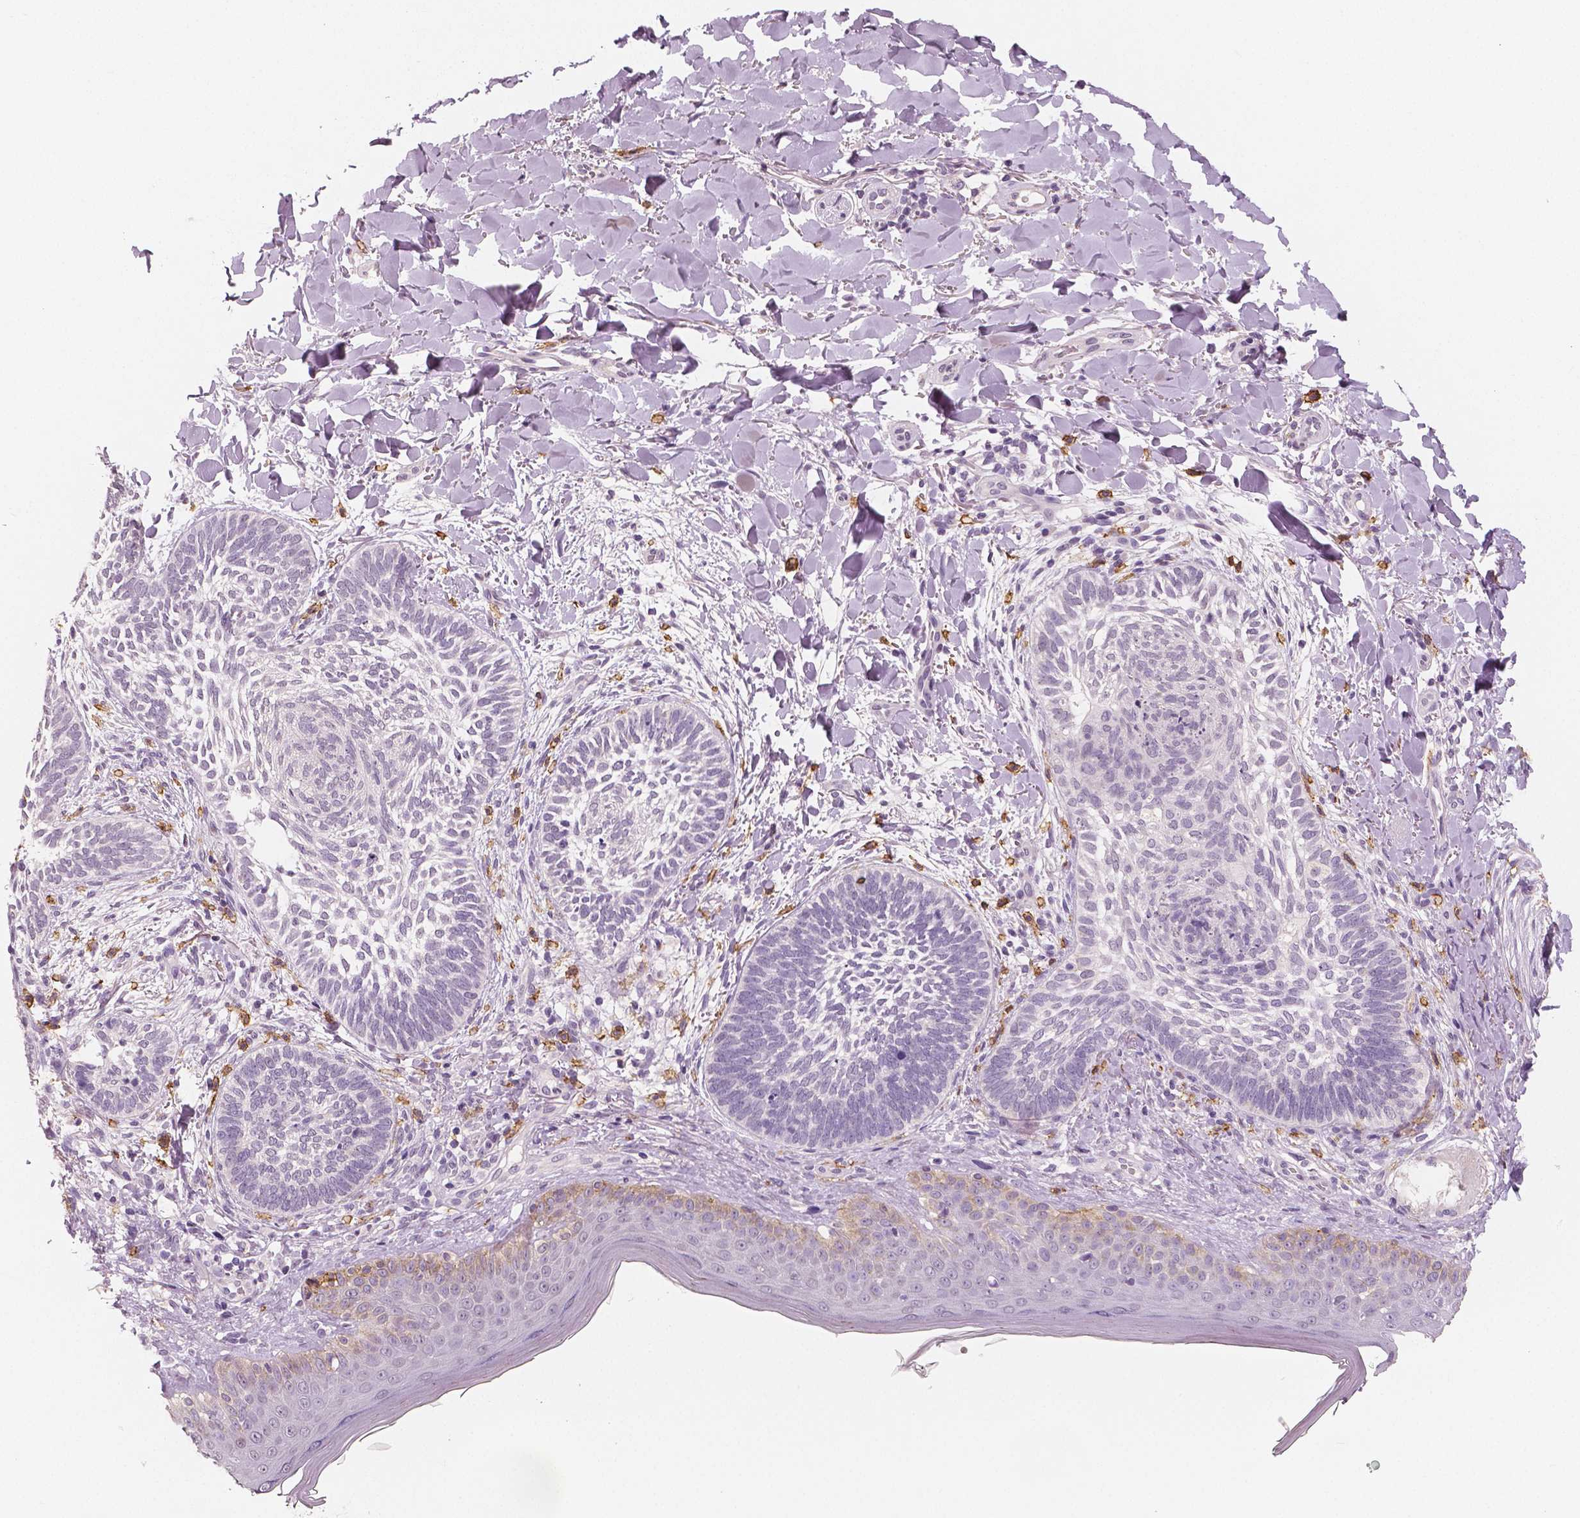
{"staining": {"intensity": "negative", "quantity": "none", "location": "none"}, "tissue": "skin cancer", "cell_type": "Tumor cells", "image_type": "cancer", "snomed": [{"axis": "morphology", "description": "Normal tissue, NOS"}, {"axis": "morphology", "description": "Basal cell carcinoma"}, {"axis": "topography", "description": "Skin"}], "caption": "This photomicrograph is of skin basal cell carcinoma stained with IHC to label a protein in brown with the nuclei are counter-stained blue. There is no staining in tumor cells.", "gene": "KIT", "patient": {"sex": "male", "age": 46}}